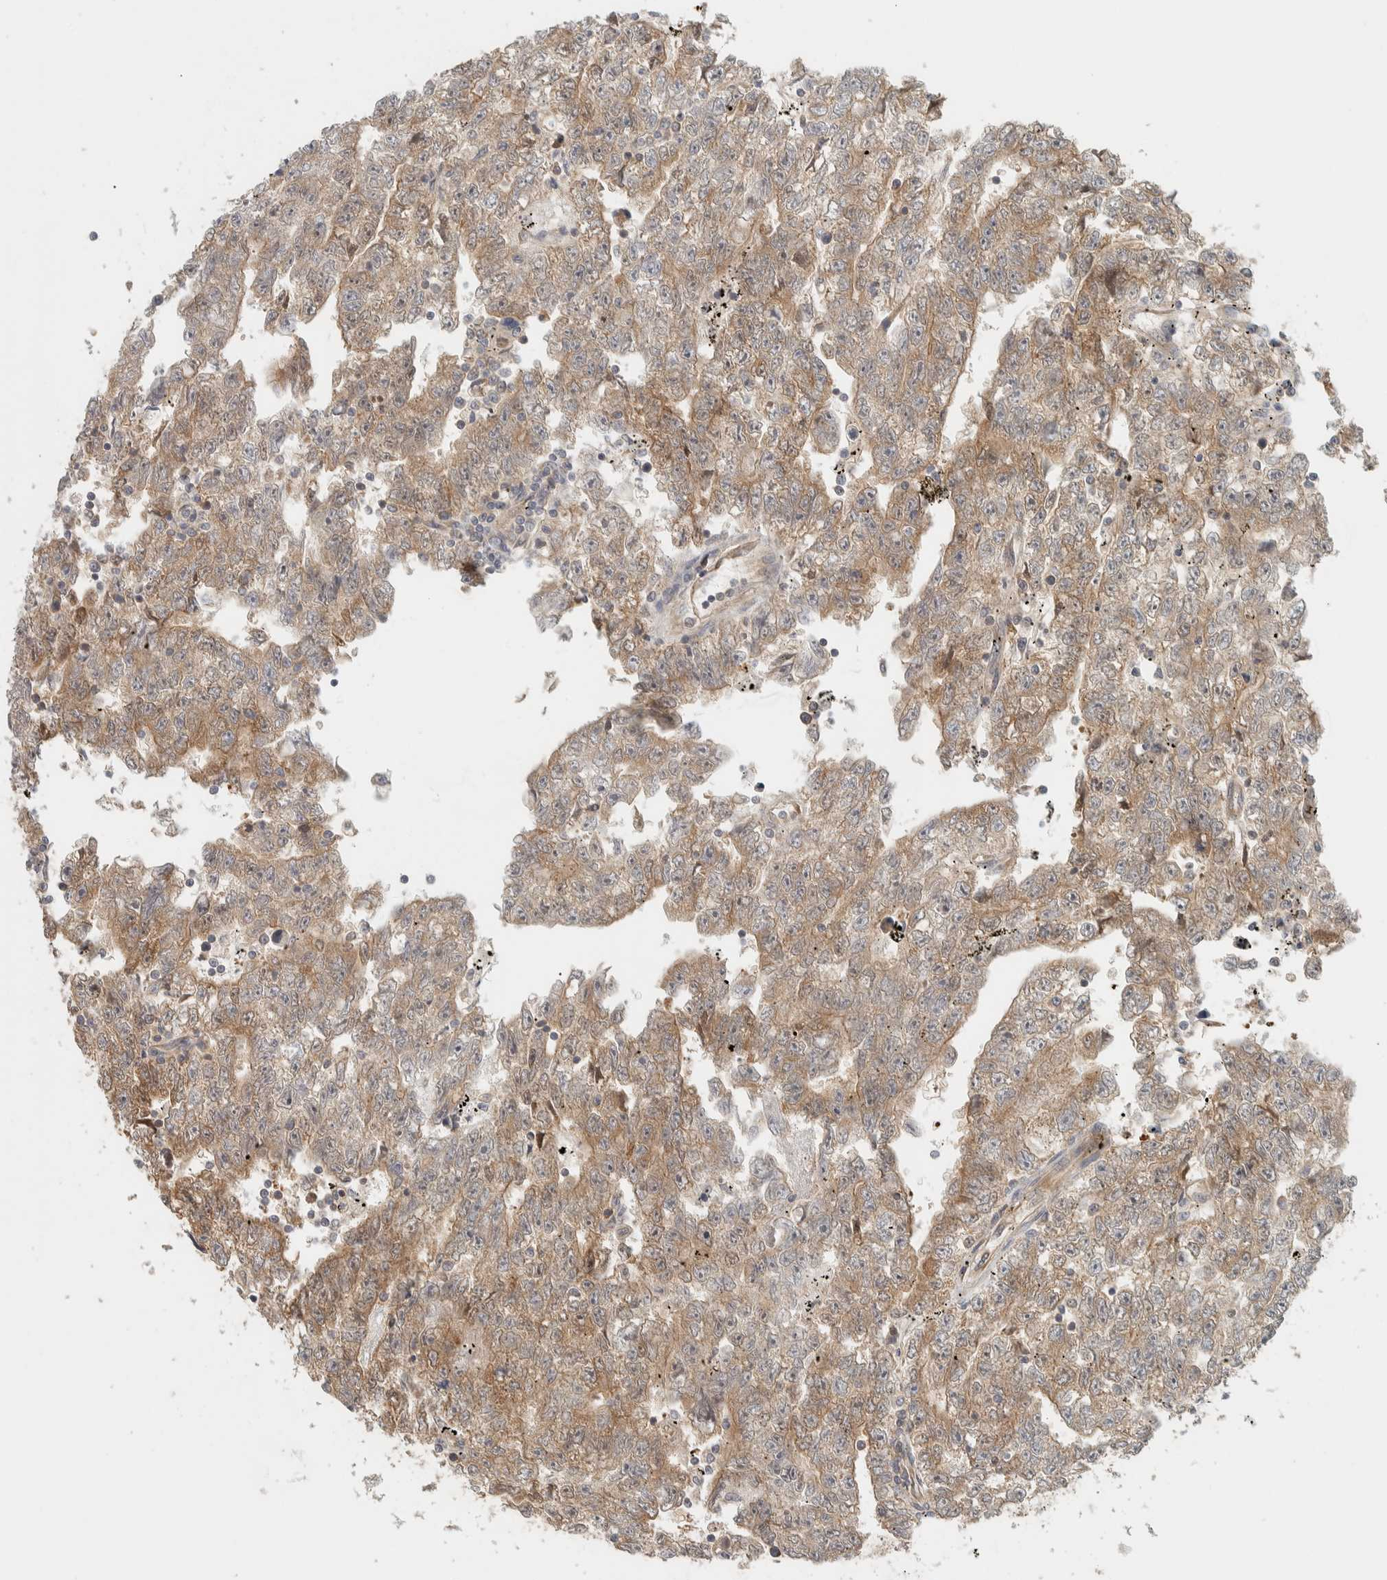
{"staining": {"intensity": "moderate", "quantity": ">75%", "location": "cytoplasmic/membranous"}, "tissue": "testis cancer", "cell_type": "Tumor cells", "image_type": "cancer", "snomed": [{"axis": "morphology", "description": "Carcinoma, Embryonal, NOS"}, {"axis": "topography", "description": "Testis"}], "caption": "An IHC micrograph of neoplastic tissue is shown. Protein staining in brown shows moderate cytoplasmic/membranous positivity in testis embryonal carcinoma within tumor cells.", "gene": "ADSS2", "patient": {"sex": "male", "age": 25}}